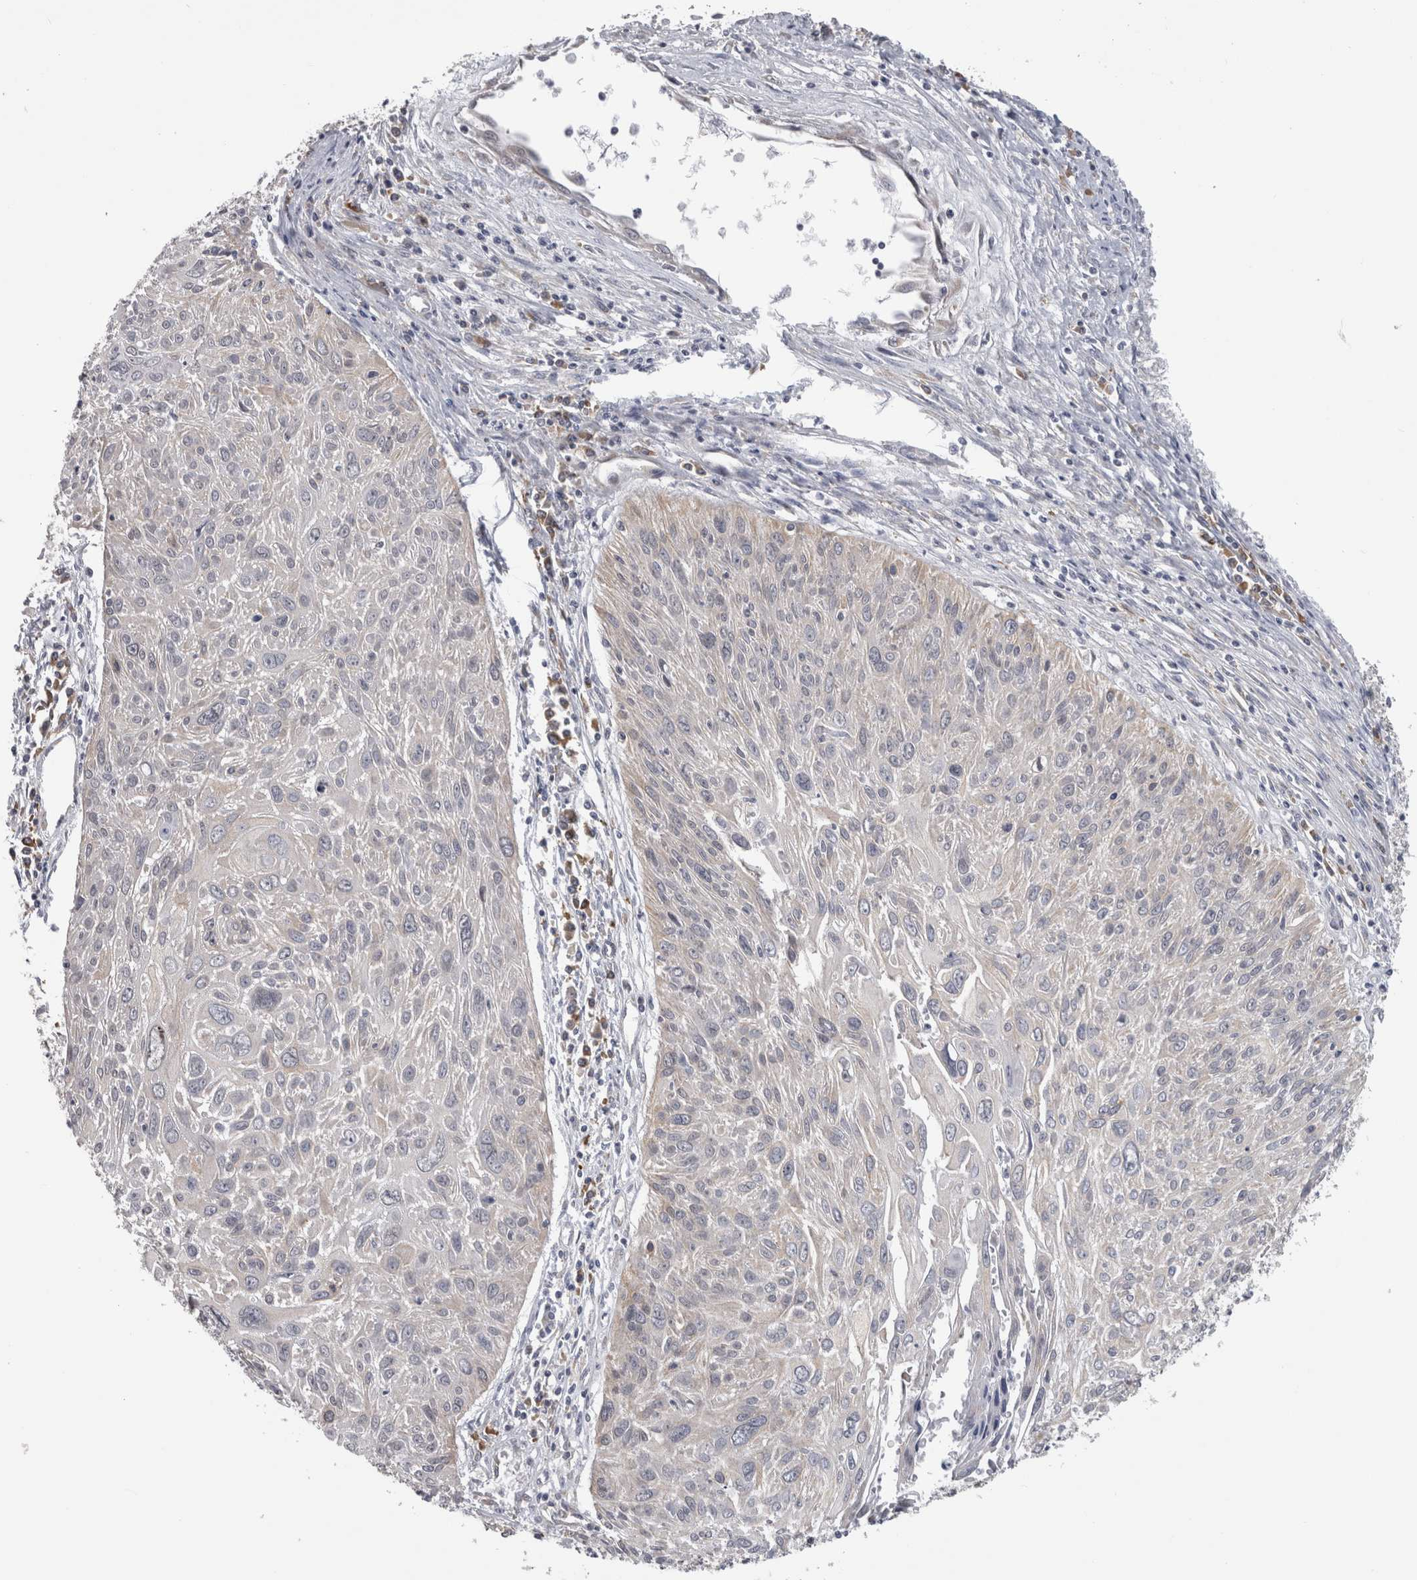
{"staining": {"intensity": "weak", "quantity": "<25%", "location": "cytoplasmic/membranous"}, "tissue": "cervical cancer", "cell_type": "Tumor cells", "image_type": "cancer", "snomed": [{"axis": "morphology", "description": "Squamous cell carcinoma, NOS"}, {"axis": "topography", "description": "Cervix"}], "caption": "An image of cervical squamous cell carcinoma stained for a protein demonstrates no brown staining in tumor cells. (DAB (3,3'-diaminobenzidine) immunohistochemistry, high magnification).", "gene": "TMEM242", "patient": {"sex": "female", "age": 51}}